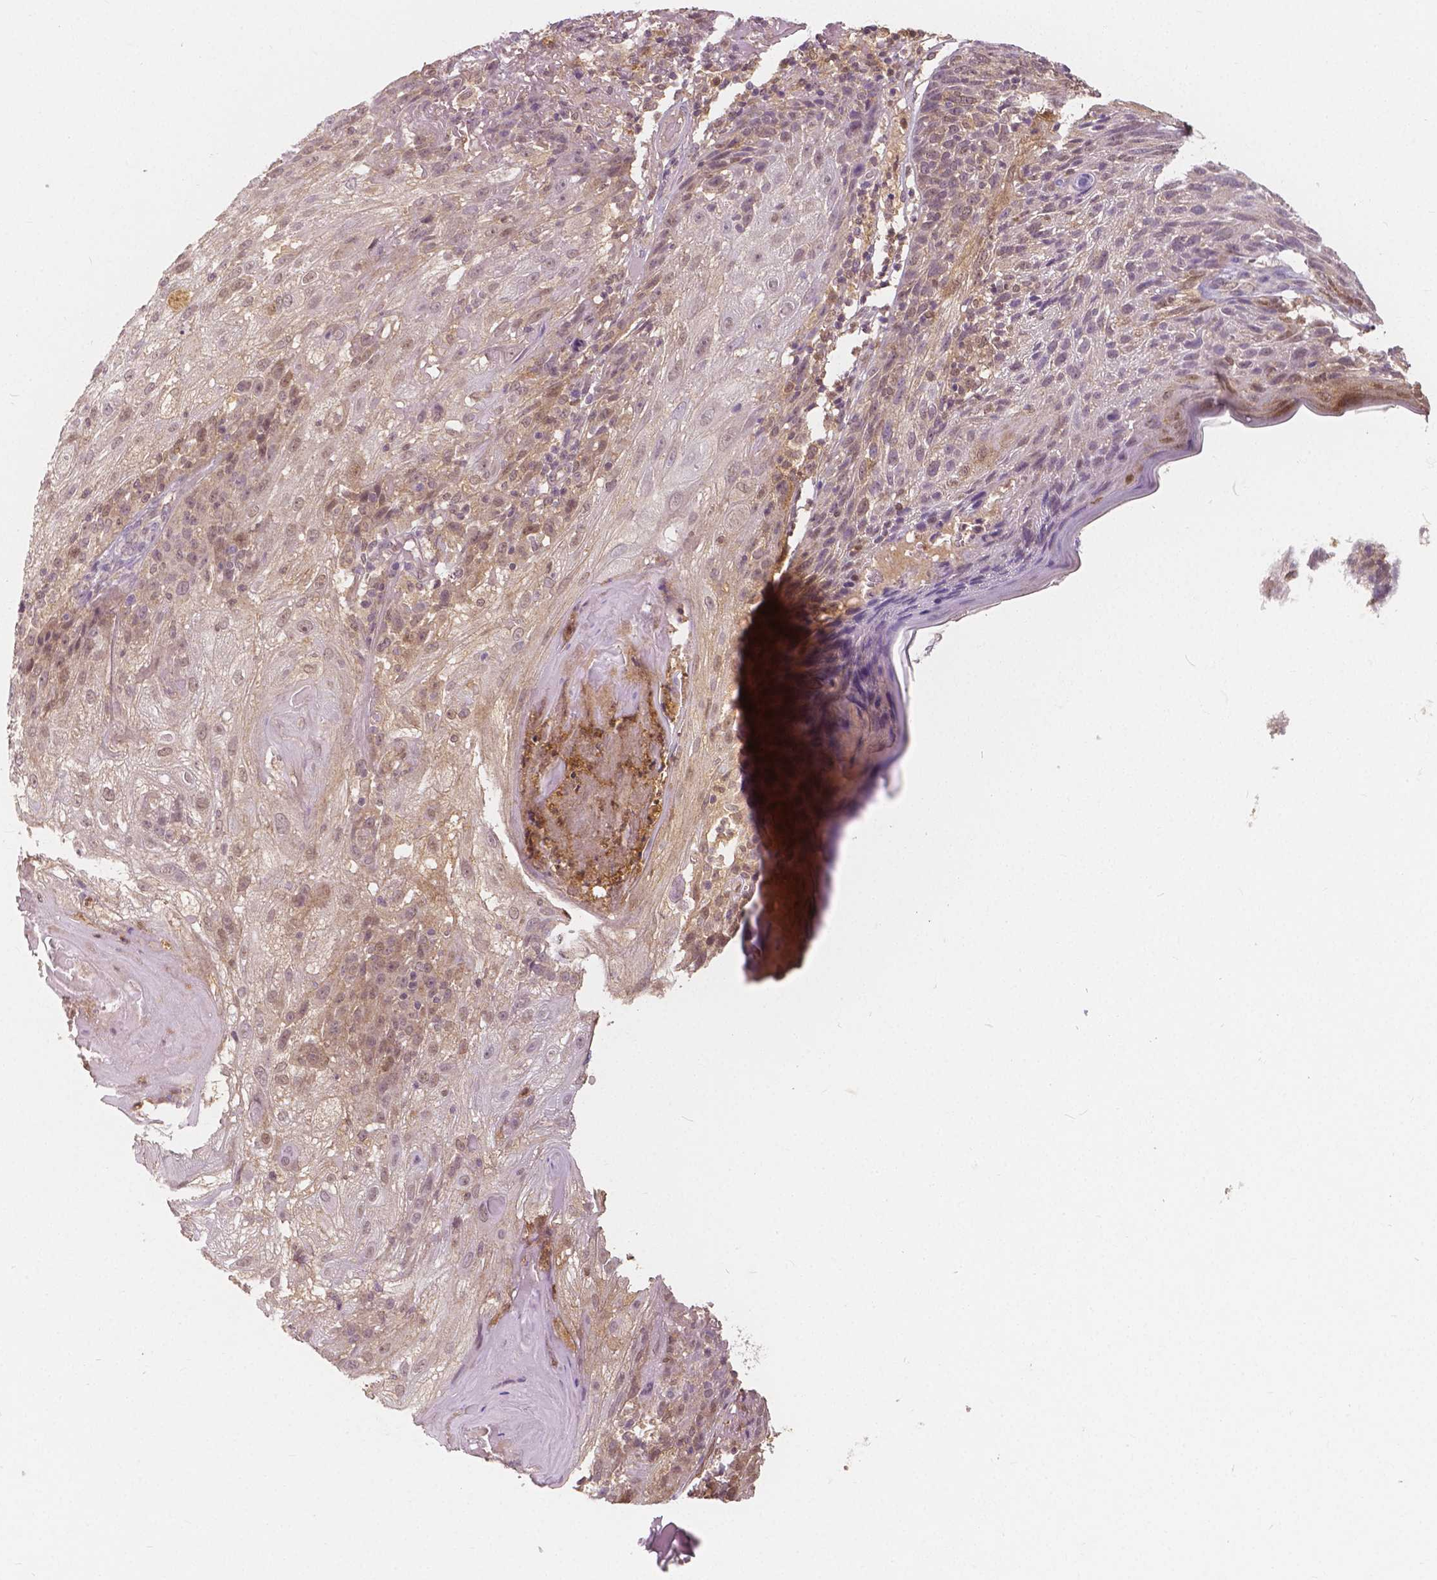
{"staining": {"intensity": "weak", "quantity": "25%-75%", "location": "cytoplasmic/membranous,nuclear"}, "tissue": "skin cancer", "cell_type": "Tumor cells", "image_type": "cancer", "snomed": [{"axis": "morphology", "description": "Normal tissue, NOS"}, {"axis": "morphology", "description": "Squamous cell carcinoma, NOS"}, {"axis": "topography", "description": "Skin"}], "caption": "IHC histopathology image of neoplastic tissue: skin cancer (squamous cell carcinoma) stained using IHC reveals low levels of weak protein expression localized specifically in the cytoplasmic/membranous and nuclear of tumor cells, appearing as a cytoplasmic/membranous and nuclear brown color.", "gene": "NAPRT", "patient": {"sex": "female", "age": 83}}